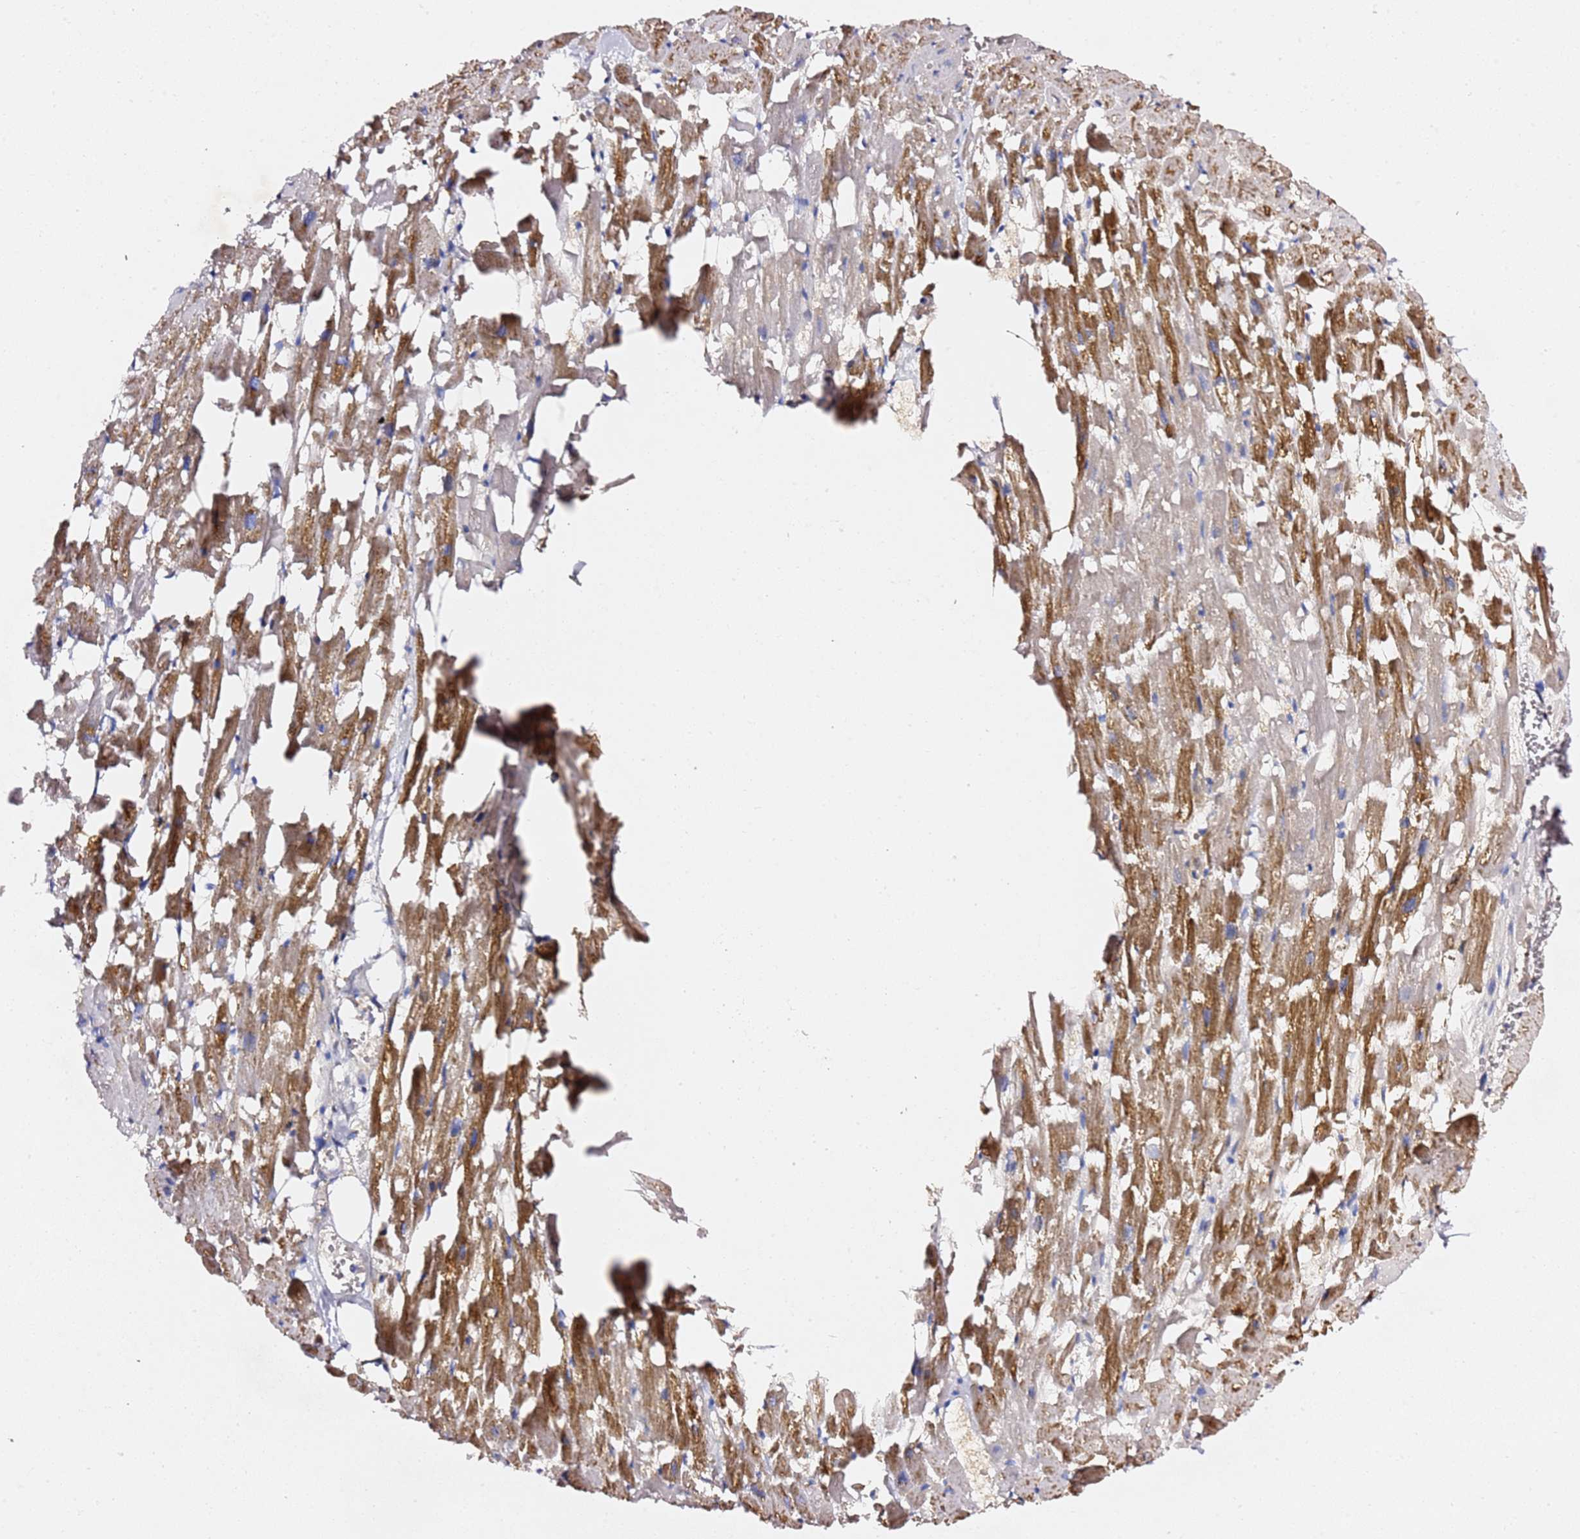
{"staining": {"intensity": "moderate", "quantity": ">75%", "location": "cytoplasmic/membranous"}, "tissue": "heart muscle", "cell_type": "Cardiomyocytes", "image_type": "normal", "snomed": [{"axis": "morphology", "description": "Normal tissue, NOS"}, {"axis": "topography", "description": "Heart"}], "caption": "Approximately >75% of cardiomyocytes in benign heart muscle exhibit moderate cytoplasmic/membranous protein expression as visualized by brown immunohistochemical staining.", "gene": "C19orf12", "patient": {"sex": "female", "age": 64}}